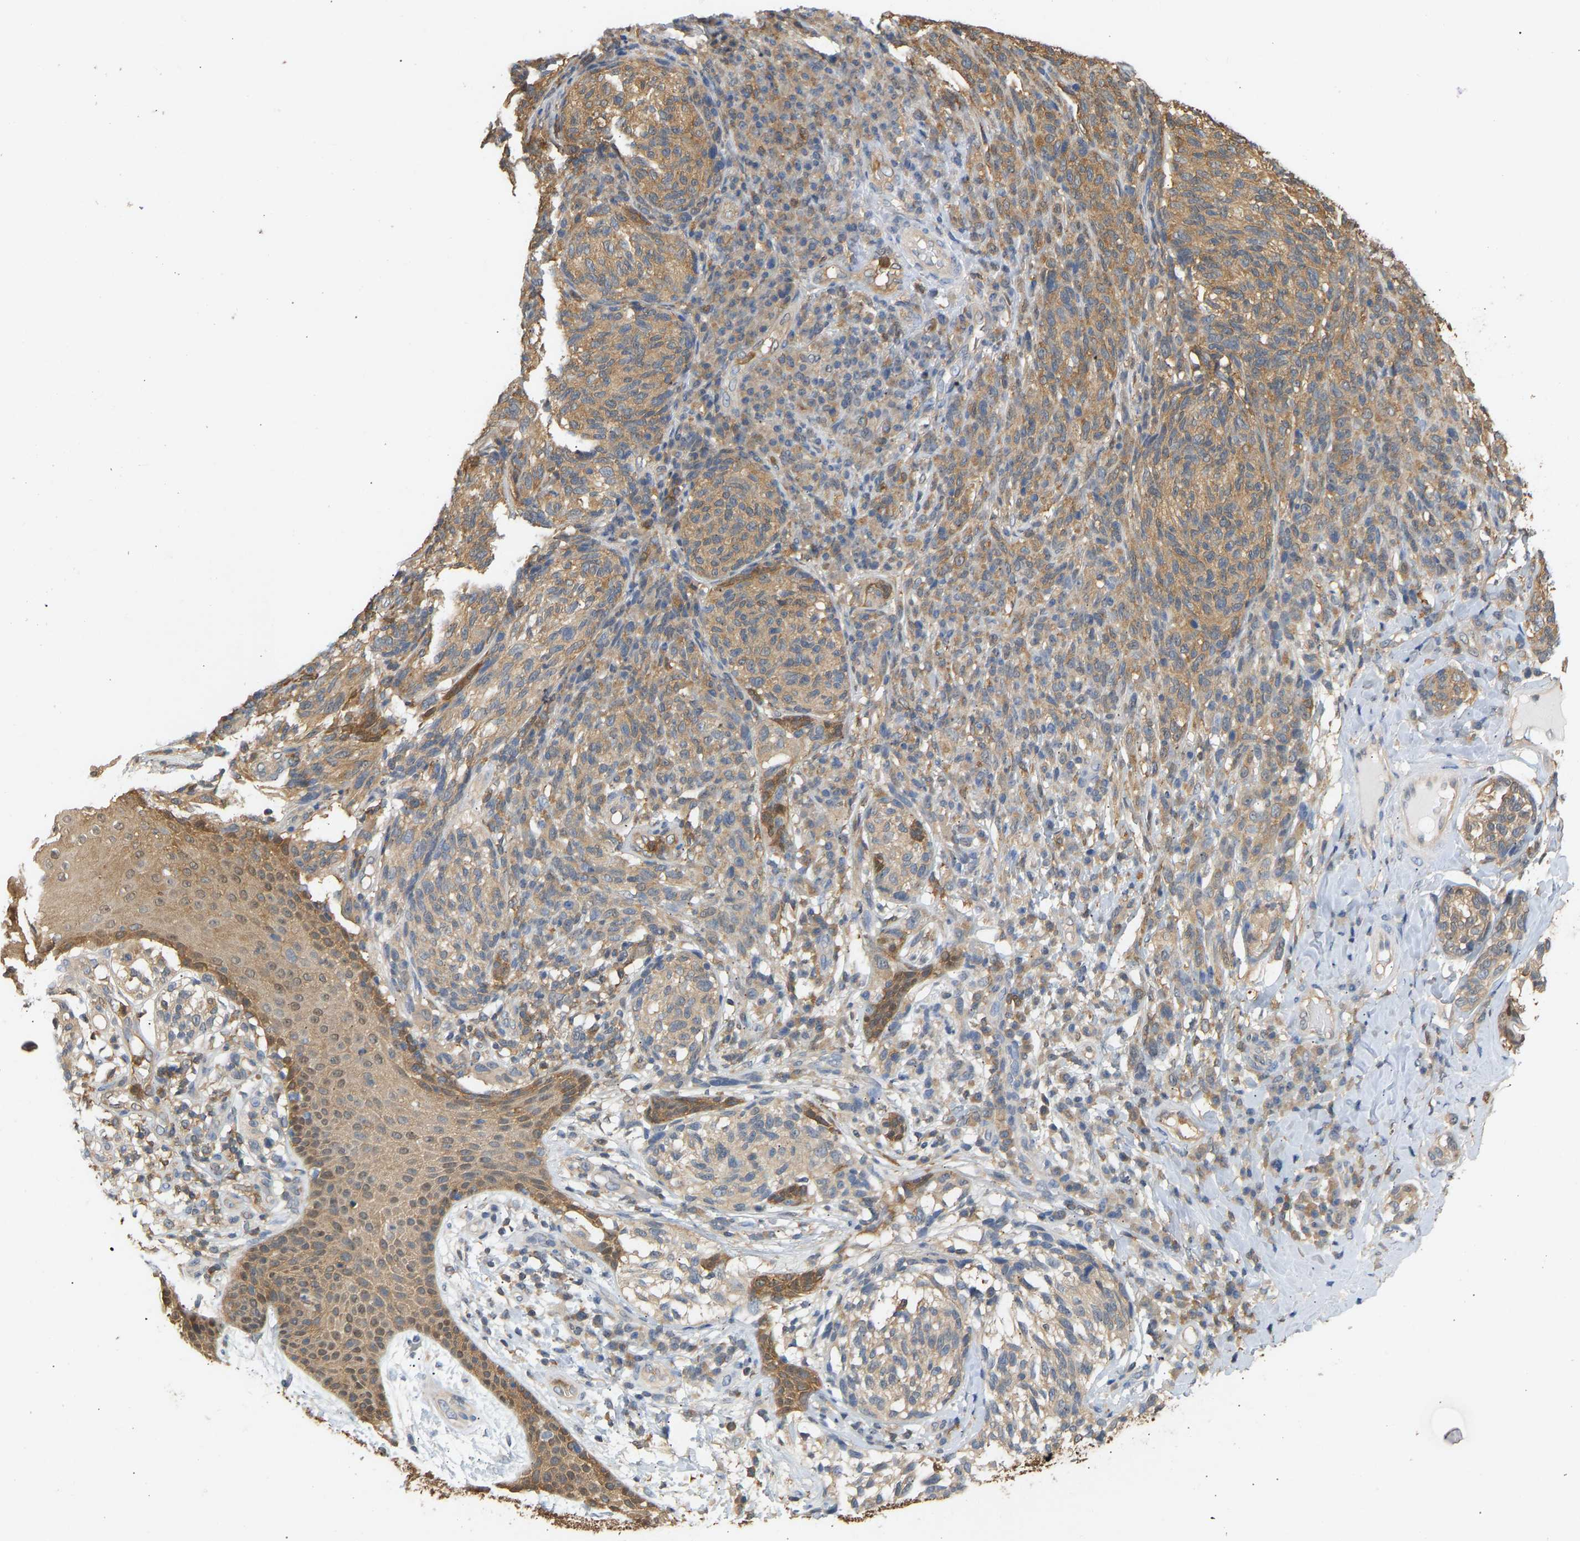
{"staining": {"intensity": "moderate", "quantity": ">75%", "location": "cytoplasmic/membranous"}, "tissue": "melanoma", "cell_type": "Tumor cells", "image_type": "cancer", "snomed": [{"axis": "morphology", "description": "Malignant melanoma, NOS"}, {"axis": "topography", "description": "Skin"}], "caption": "Brown immunohistochemical staining in malignant melanoma displays moderate cytoplasmic/membranous positivity in approximately >75% of tumor cells.", "gene": "ENO1", "patient": {"sex": "female", "age": 73}}